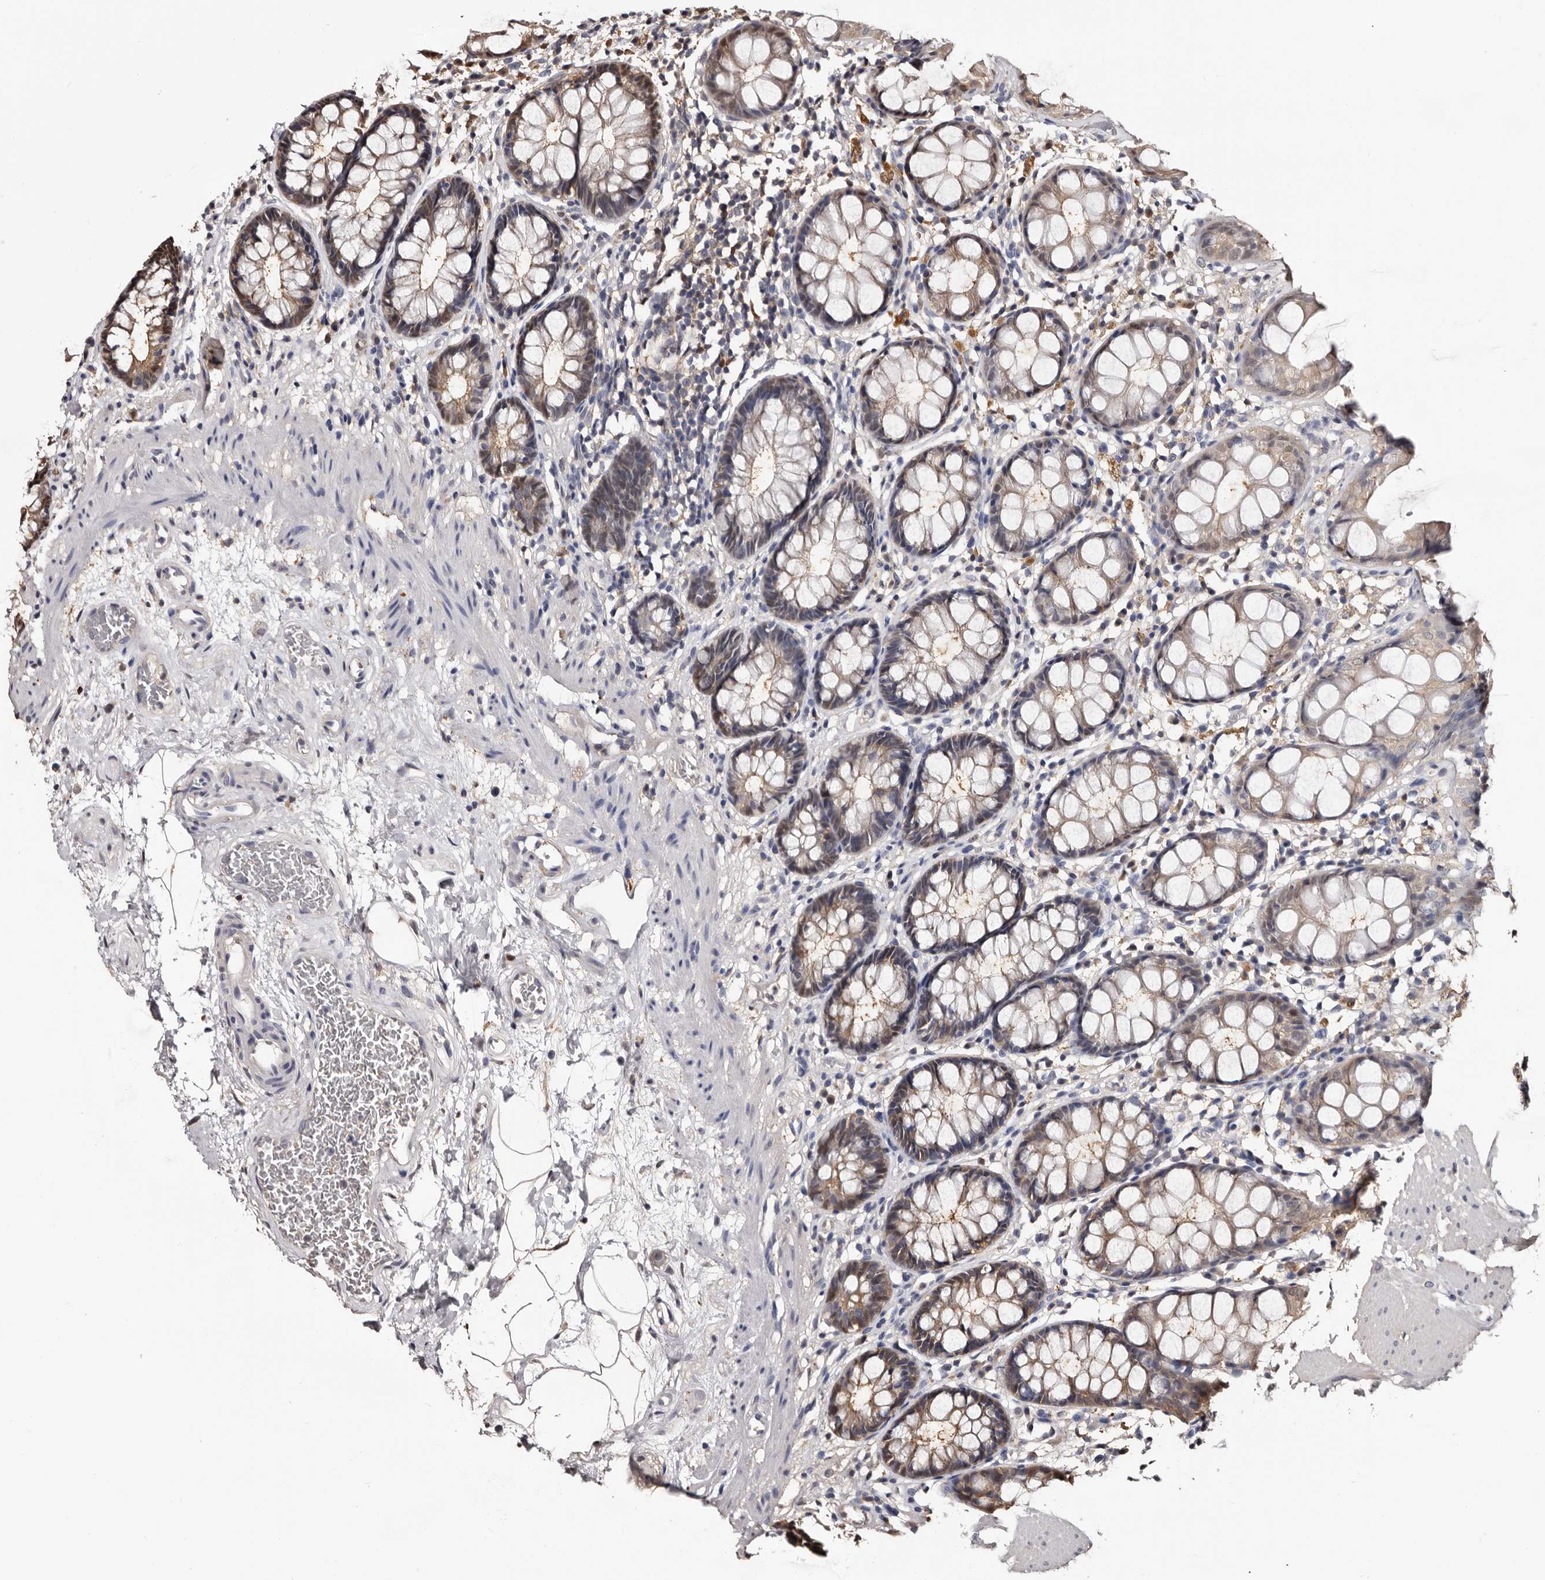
{"staining": {"intensity": "weak", "quantity": "25%-75%", "location": "cytoplasmic/membranous,nuclear"}, "tissue": "rectum", "cell_type": "Glandular cells", "image_type": "normal", "snomed": [{"axis": "morphology", "description": "Normal tissue, NOS"}, {"axis": "topography", "description": "Rectum"}], "caption": "Benign rectum reveals weak cytoplasmic/membranous,nuclear staining in approximately 25%-75% of glandular cells.", "gene": "DNPH1", "patient": {"sex": "male", "age": 64}}